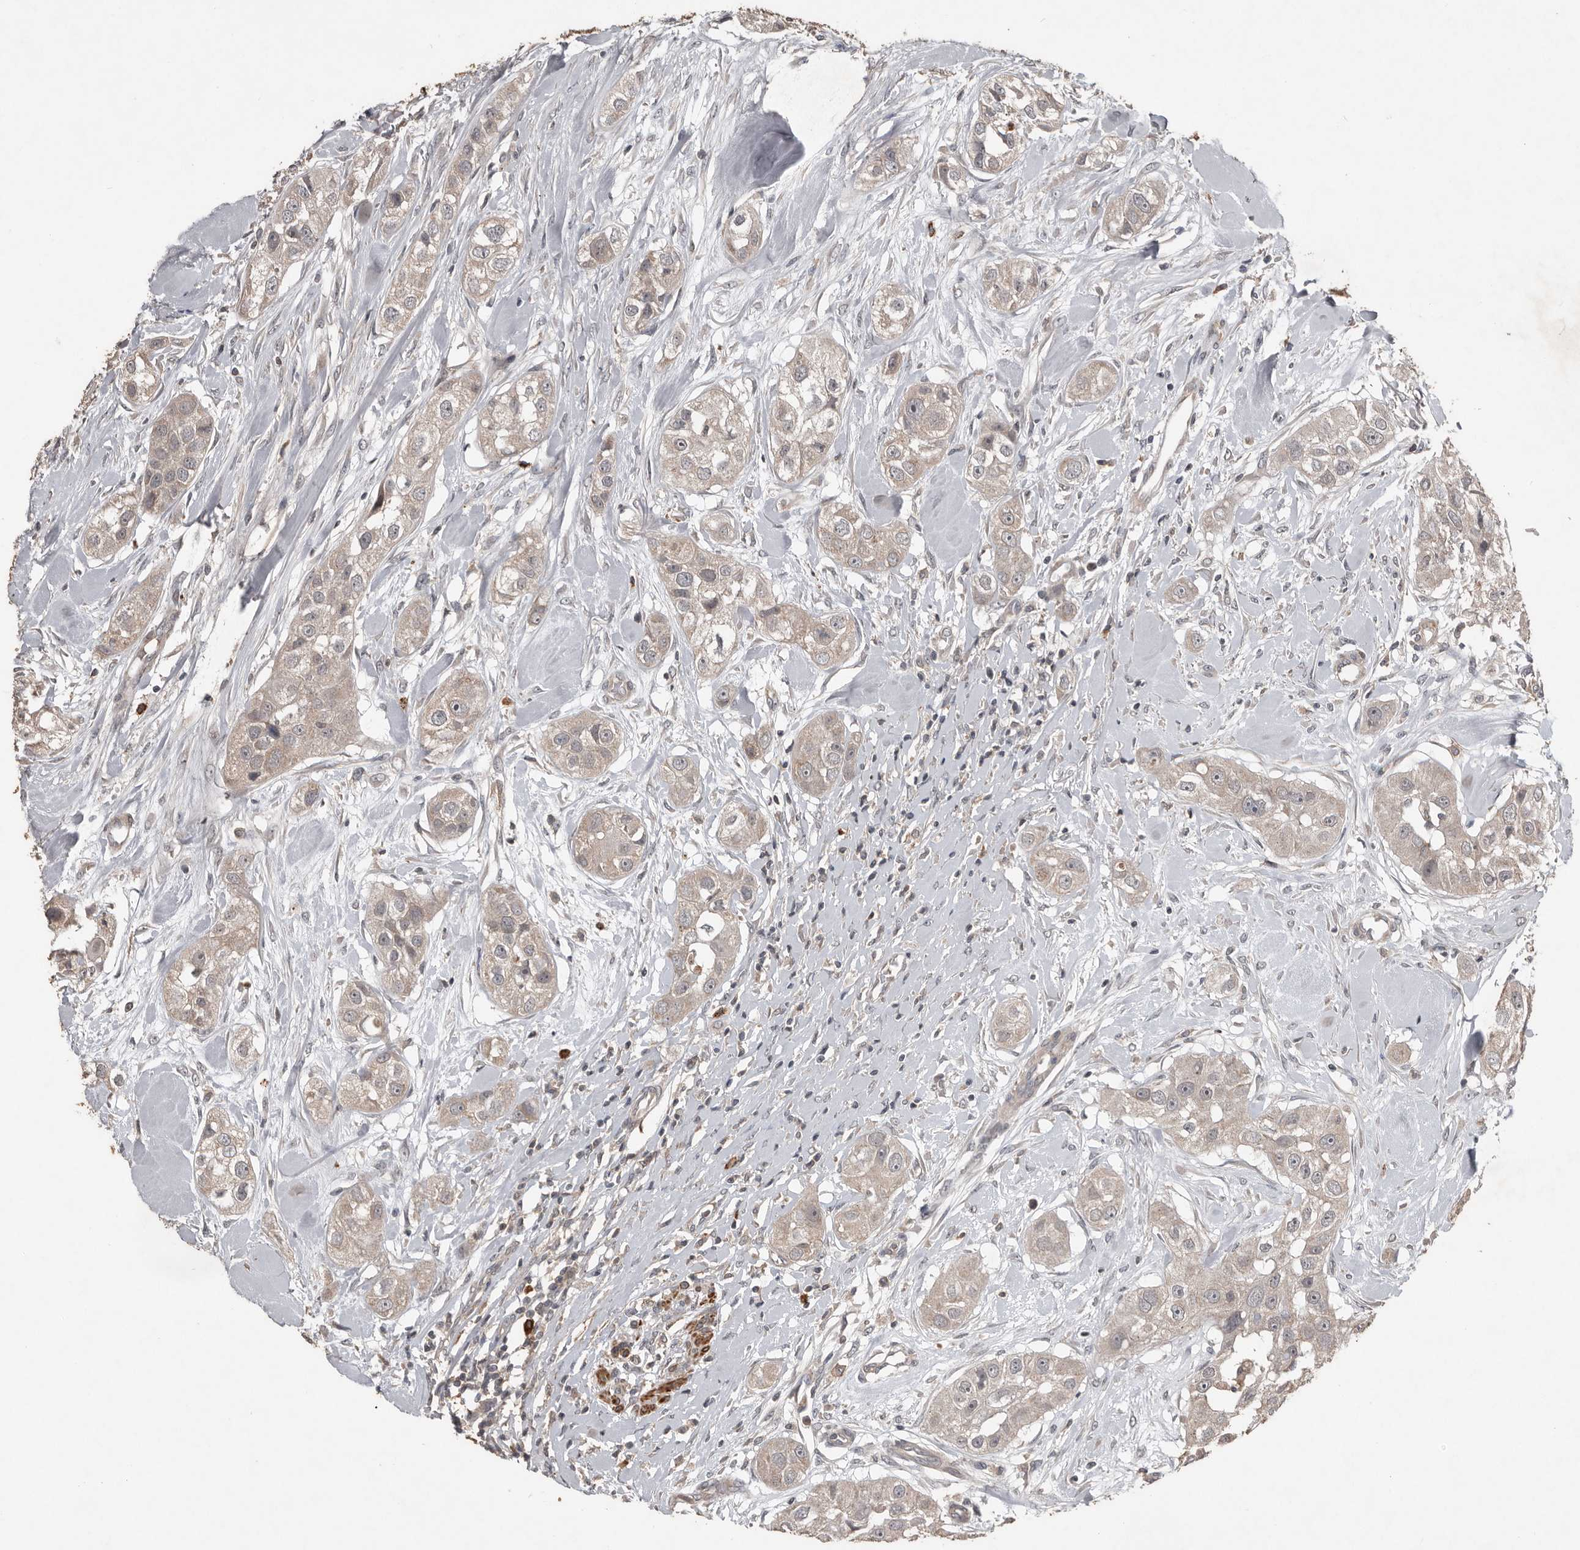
{"staining": {"intensity": "weak", "quantity": "<25%", "location": "cytoplasmic/membranous"}, "tissue": "head and neck cancer", "cell_type": "Tumor cells", "image_type": "cancer", "snomed": [{"axis": "morphology", "description": "Normal tissue, NOS"}, {"axis": "morphology", "description": "Squamous cell carcinoma, NOS"}, {"axis": "topography", "description": "Skeletal muscle"}, {"axis": "topography", "description": "Head-Neck"}], "caption": "An IHC micrograph of head and neck cancer is shown. There is no staining in tumor cells of head and neck cancer. Brightfield microscopy of immunohistochemistry stained with DAB (brown) and hematoxylin (blue), captured at high magnification.", "gene": "BAMBI", "patient": {"sex": "male", "age": 51}}